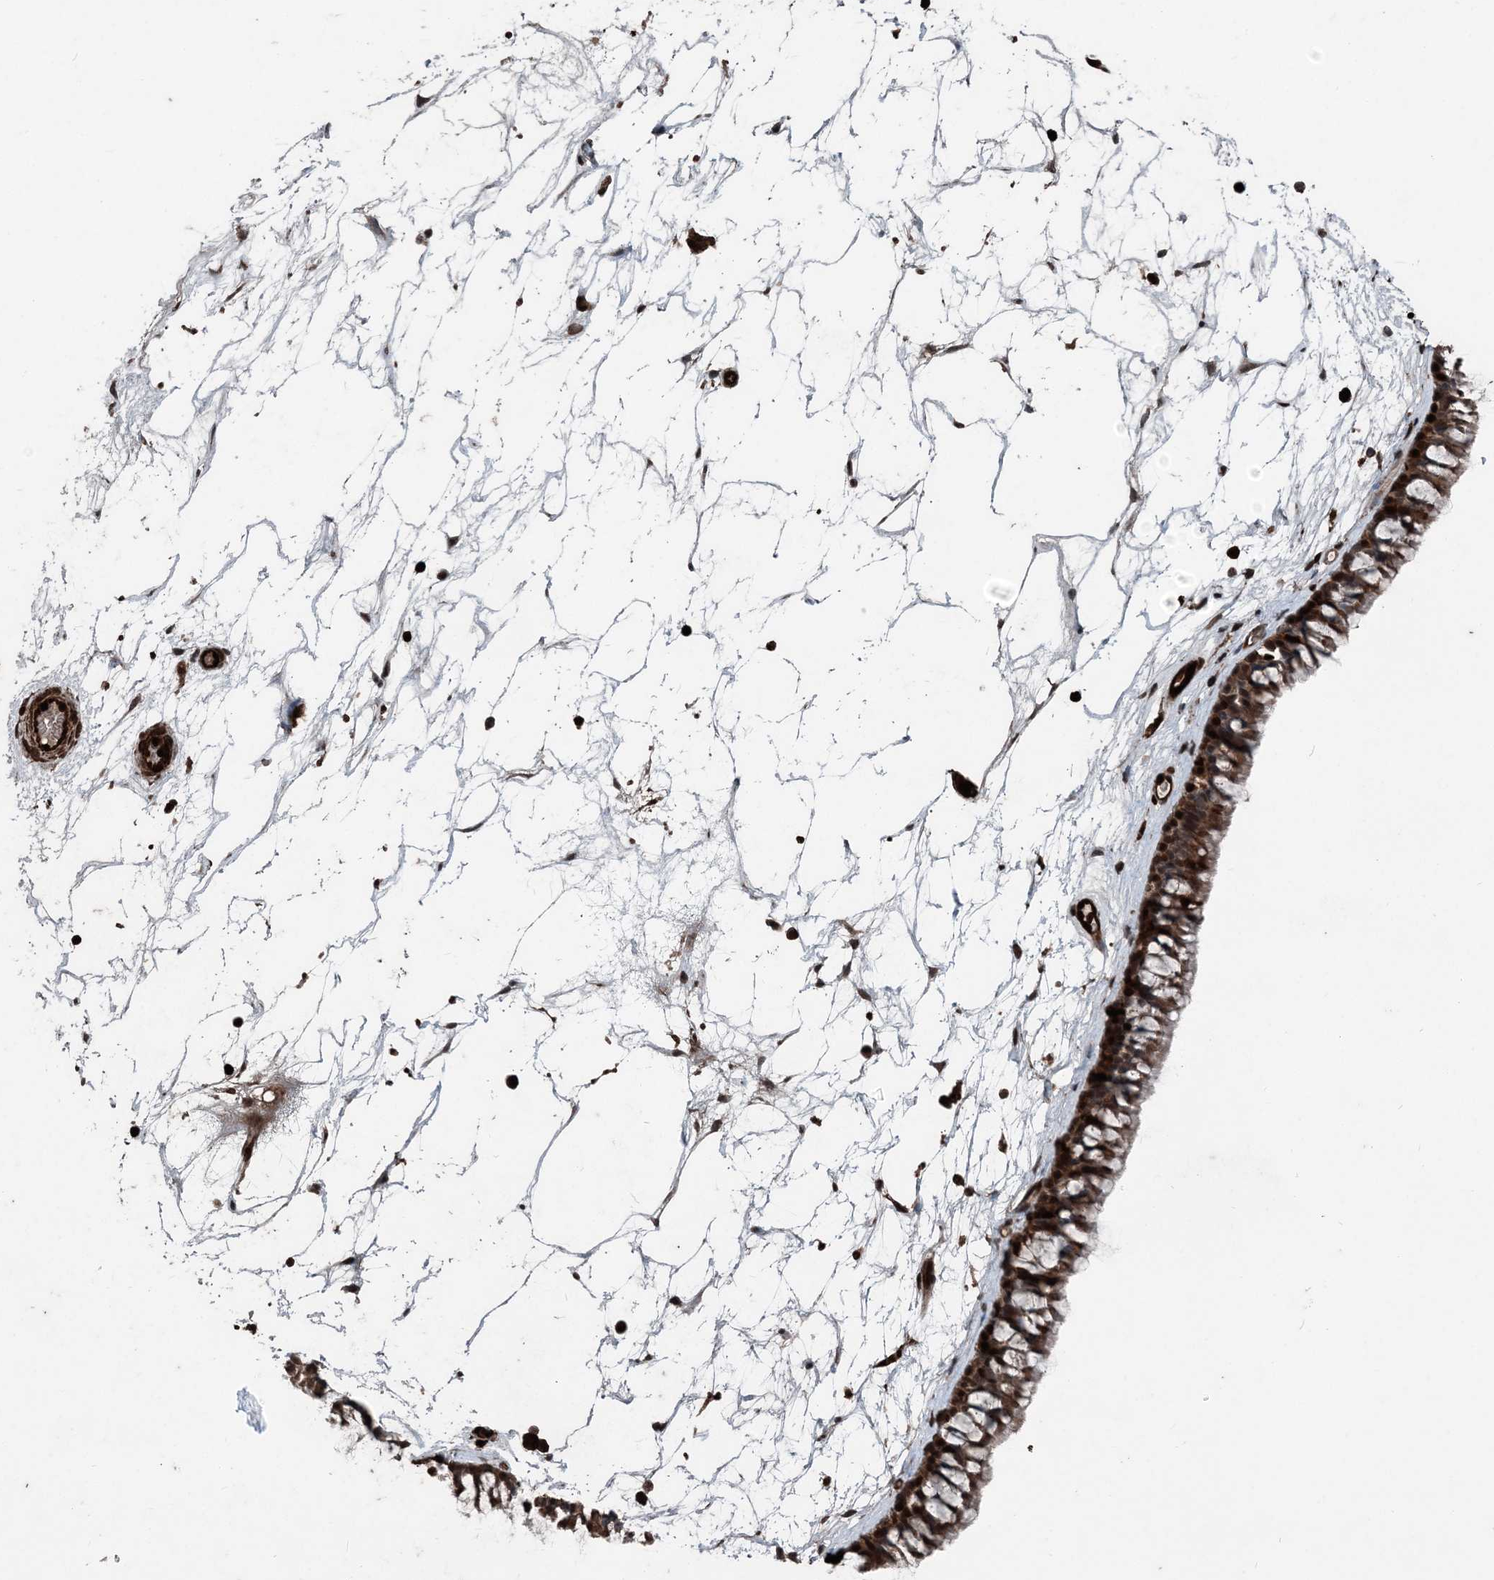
{"staining": {"intensity": "strong", "quantity": ">75%", "location": "cytoplasmic/membranous,nuclear"}, "tissue": "nasopharynx", "cell_type": "Respiratory epithelial cells", "image_type": "normal", "snomed": [{"axis": "morphology", "description": "Normal tissue, NOS"}, {"axis": "topography", "description": "Nasopharynx"}], "caption": "About >75% of respiratory epithelial cells in normal human nasopharynx demonstrate strong cytoplasmic/membranous,nuclear protein expression as visualized by brown immunohistochemical staining.", "gene": "CFL1", "patient": {"sex": "male", "age": 64}}